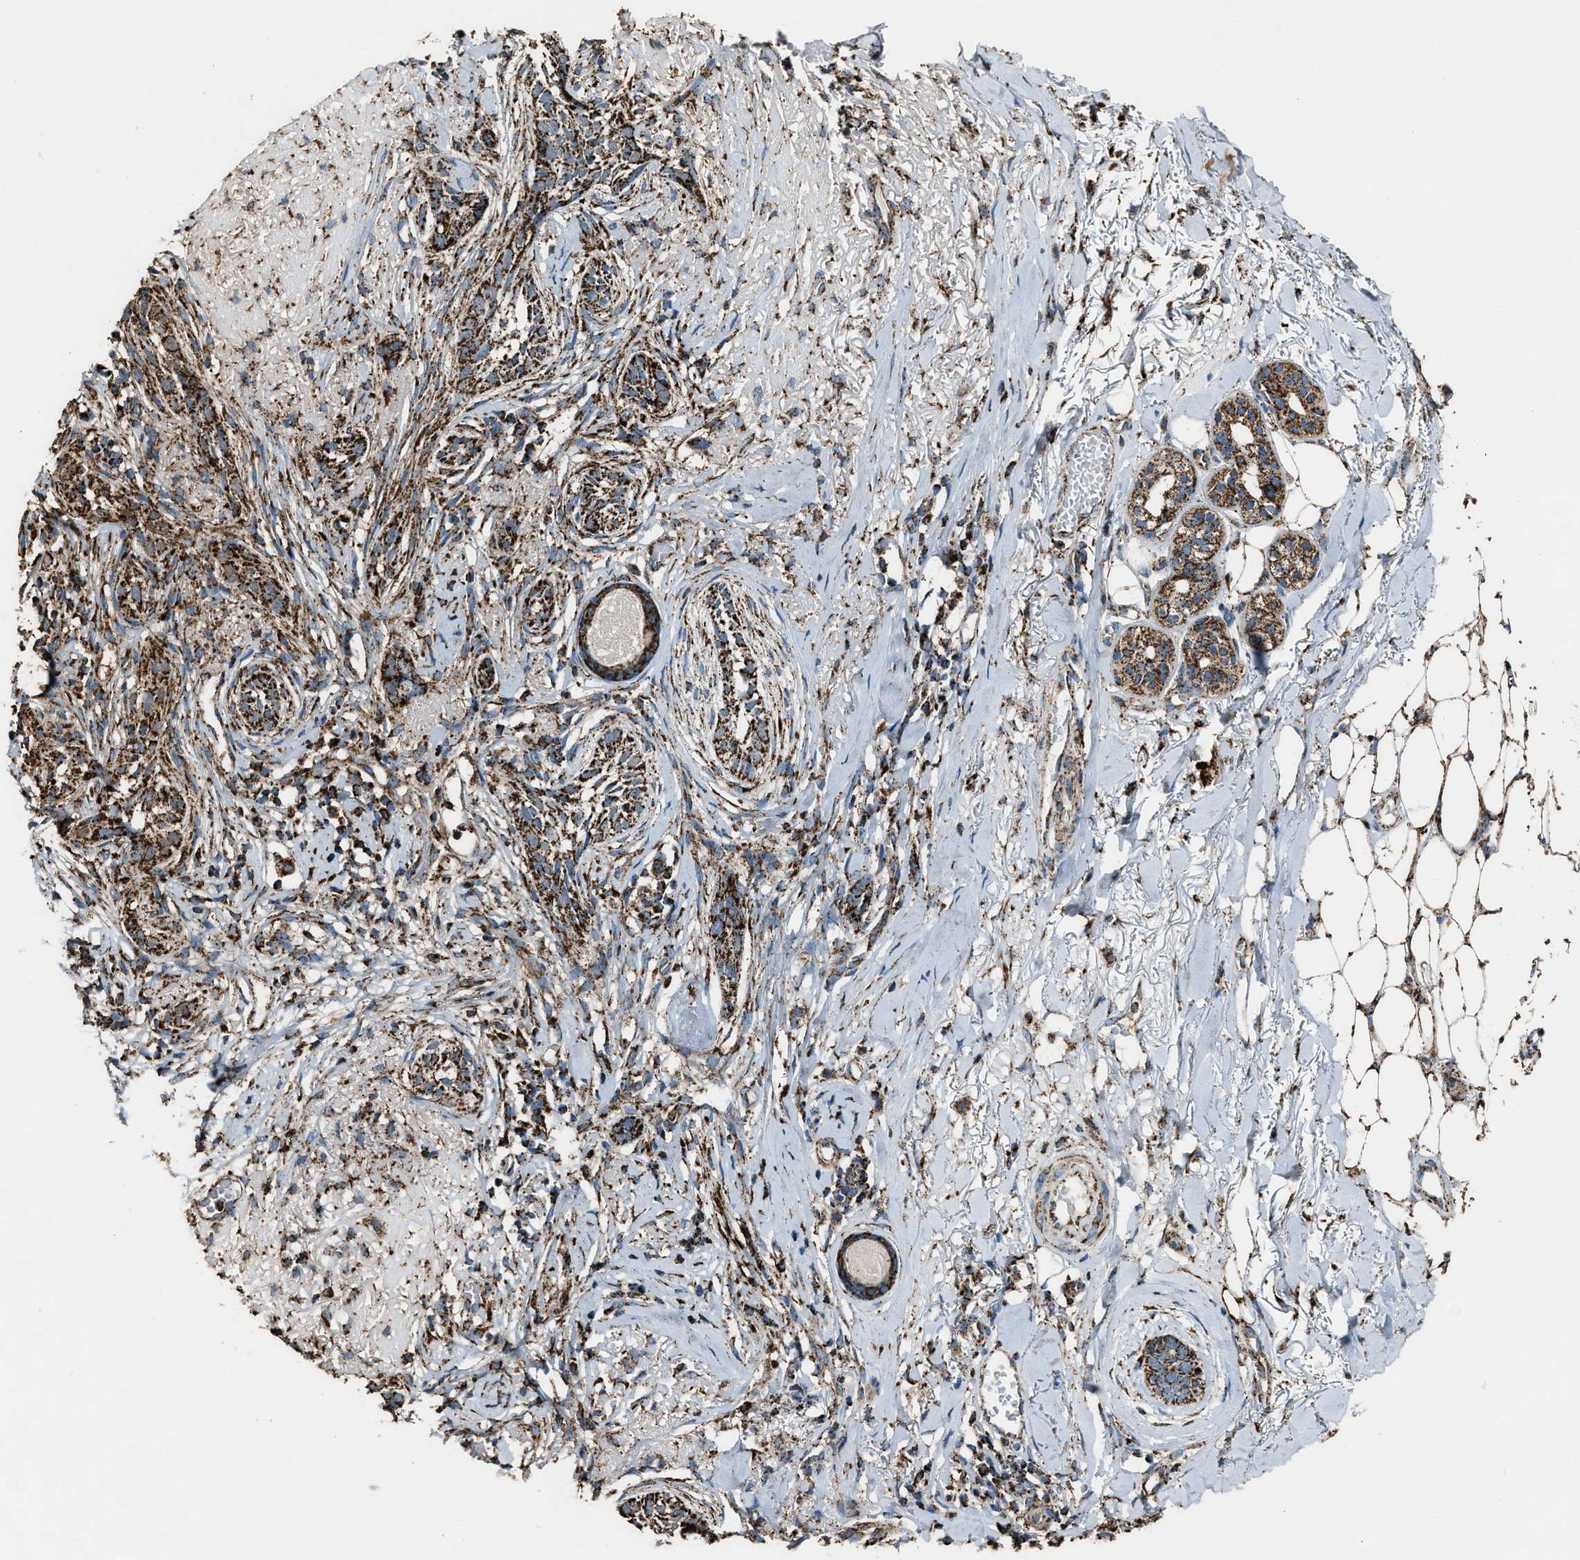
{"staining": {"intensity": "strong", "quantity": ">75%", "location": "cytoplasmic/membranous"}, "tissue": "skin cancer", "cell_type": "Tumor cells", "image_type": "cancer", "snomed": [{"axis": "morphology", "description": "Basal cell carcinoma"}, {"axis": "topography", "description": "Skin"}], "caption": "Human basal cell carcinoma (skin) stained with a brown dye exhibits strong cytoplasmic/membranous positive expression in about >75% of tumor cells.", "gene": "MDH2", "patient": {"sex": "female", "age": 88}}